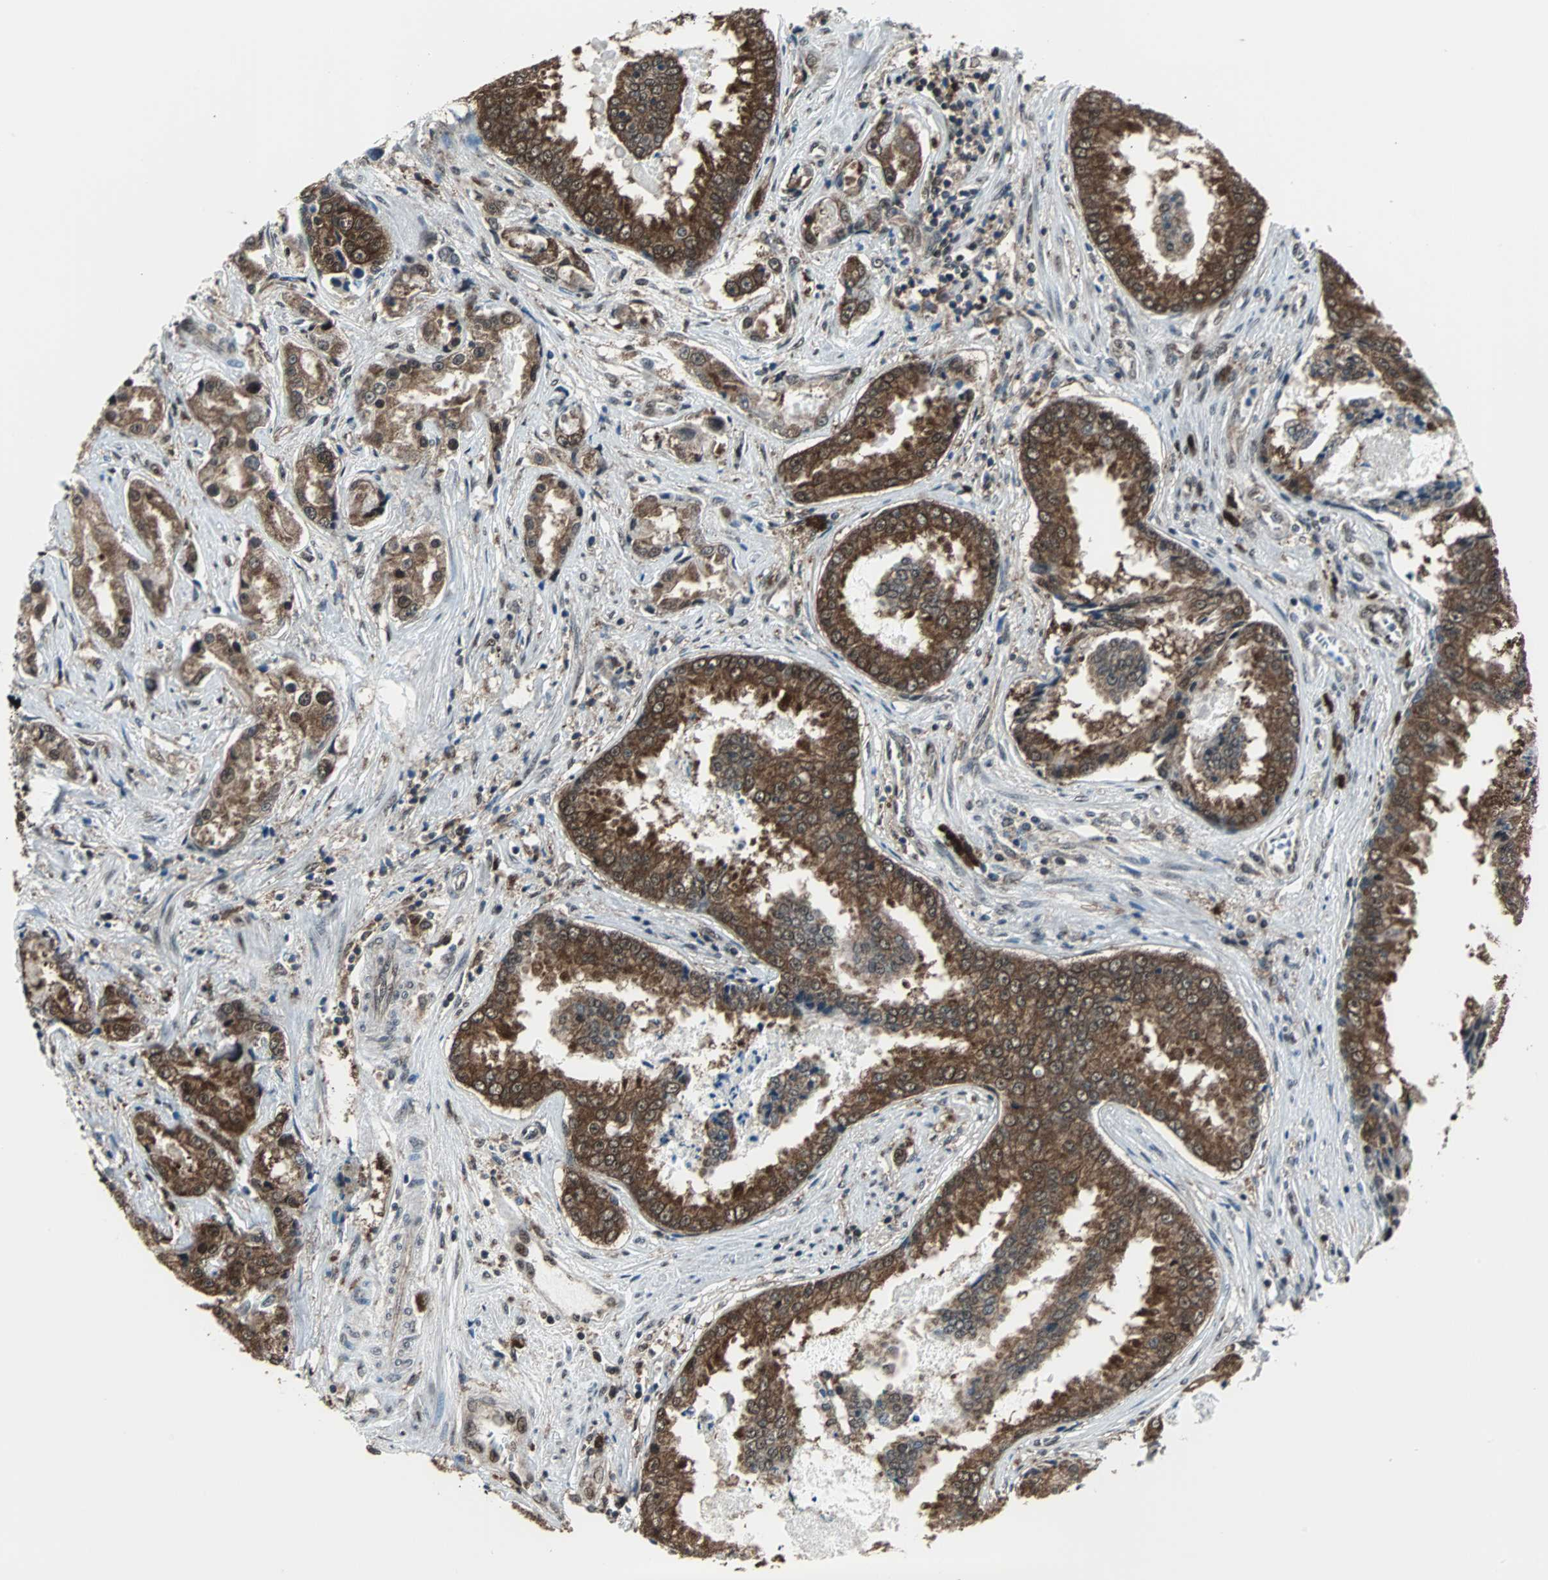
{"staining": {"intensity": "strong", "quantity": ">75%", "location": "cytoplasmic/membranous,nuclear"}, "tissue": "prostate cancer", "cell_type": "Tumor cells", "image_type": "cancer", "snomed": [{"axis": "morphology", "description": "Adenocarcinoma, High grade"}, {"axis": "topography", "description": "Prostate"}], "caption": "The image displays staining of prostate adenocarcinoma (high-grade), revealing strong cytoplasmic/membranous and nuclear protein staining (brown color) within tumor cells. The staining was performed using DAB (3,3'-diaminobenzidine) to visualize the protein expression in brown, while the nuclei were stained in blue with hematoxylin (Magnification: 20x).", "gene": "VCP", "patient": {"sex": "male", "age": 73}}